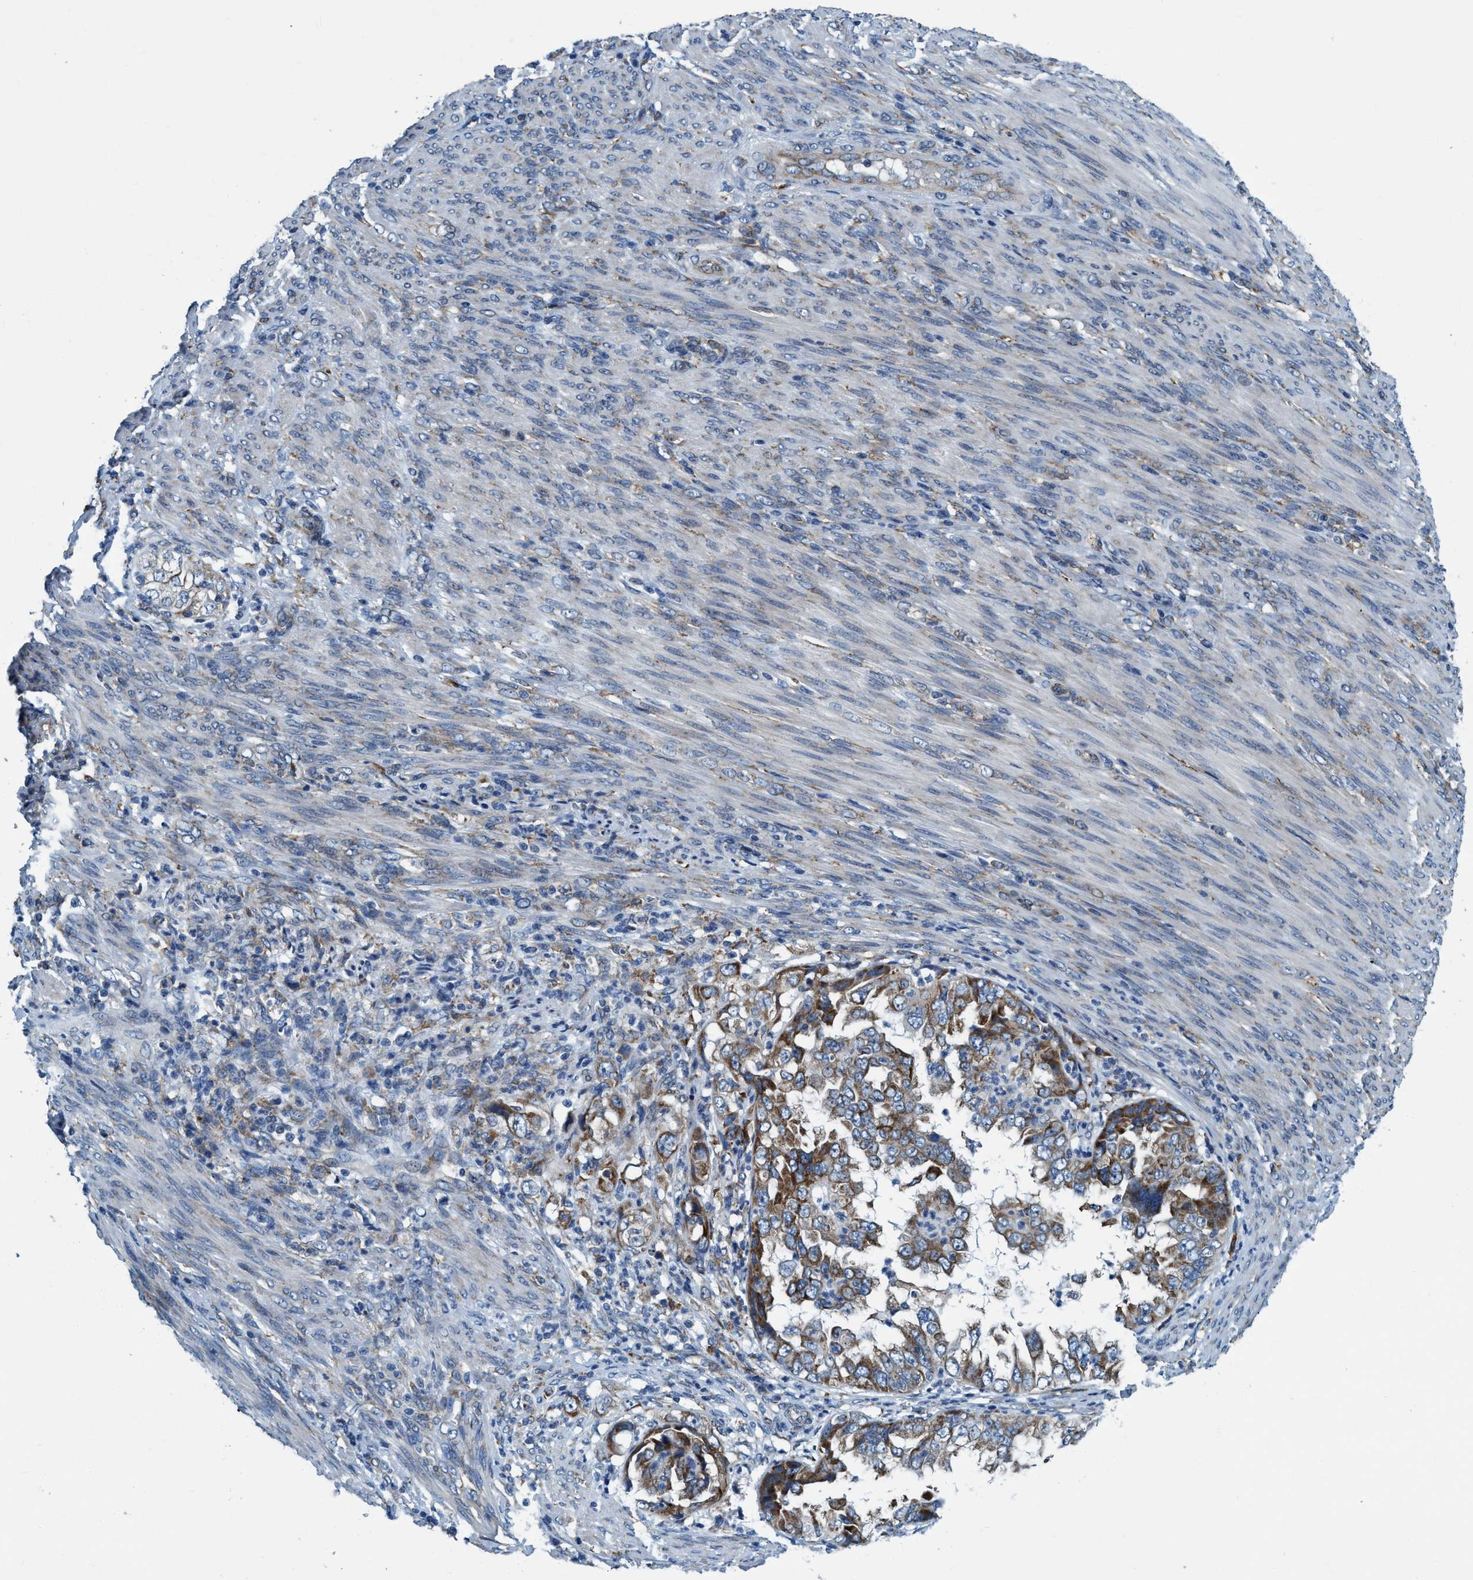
{"staining": {"intensity": "moderate", "quantity": ">75%", "location": "cytoplasmic/membranous"}, "tissue": "endometrial cancer", "cell_type": "Tumor cells", "image_type": "cancer", "snomed": [{"axis": "morphology", "description": "Adenocarcinoma, NOS"}, {"axis": "topography", "description": "Endometrium"}], "caption": "Brown immunohistochemical staining in endometrial adenocarcinoma demonstrates moderate cytoplasmic/membranous staining in about >75% of tumor cells.", "gene": "ARMC9", "patient": {"sex": "female", "age": 85}}